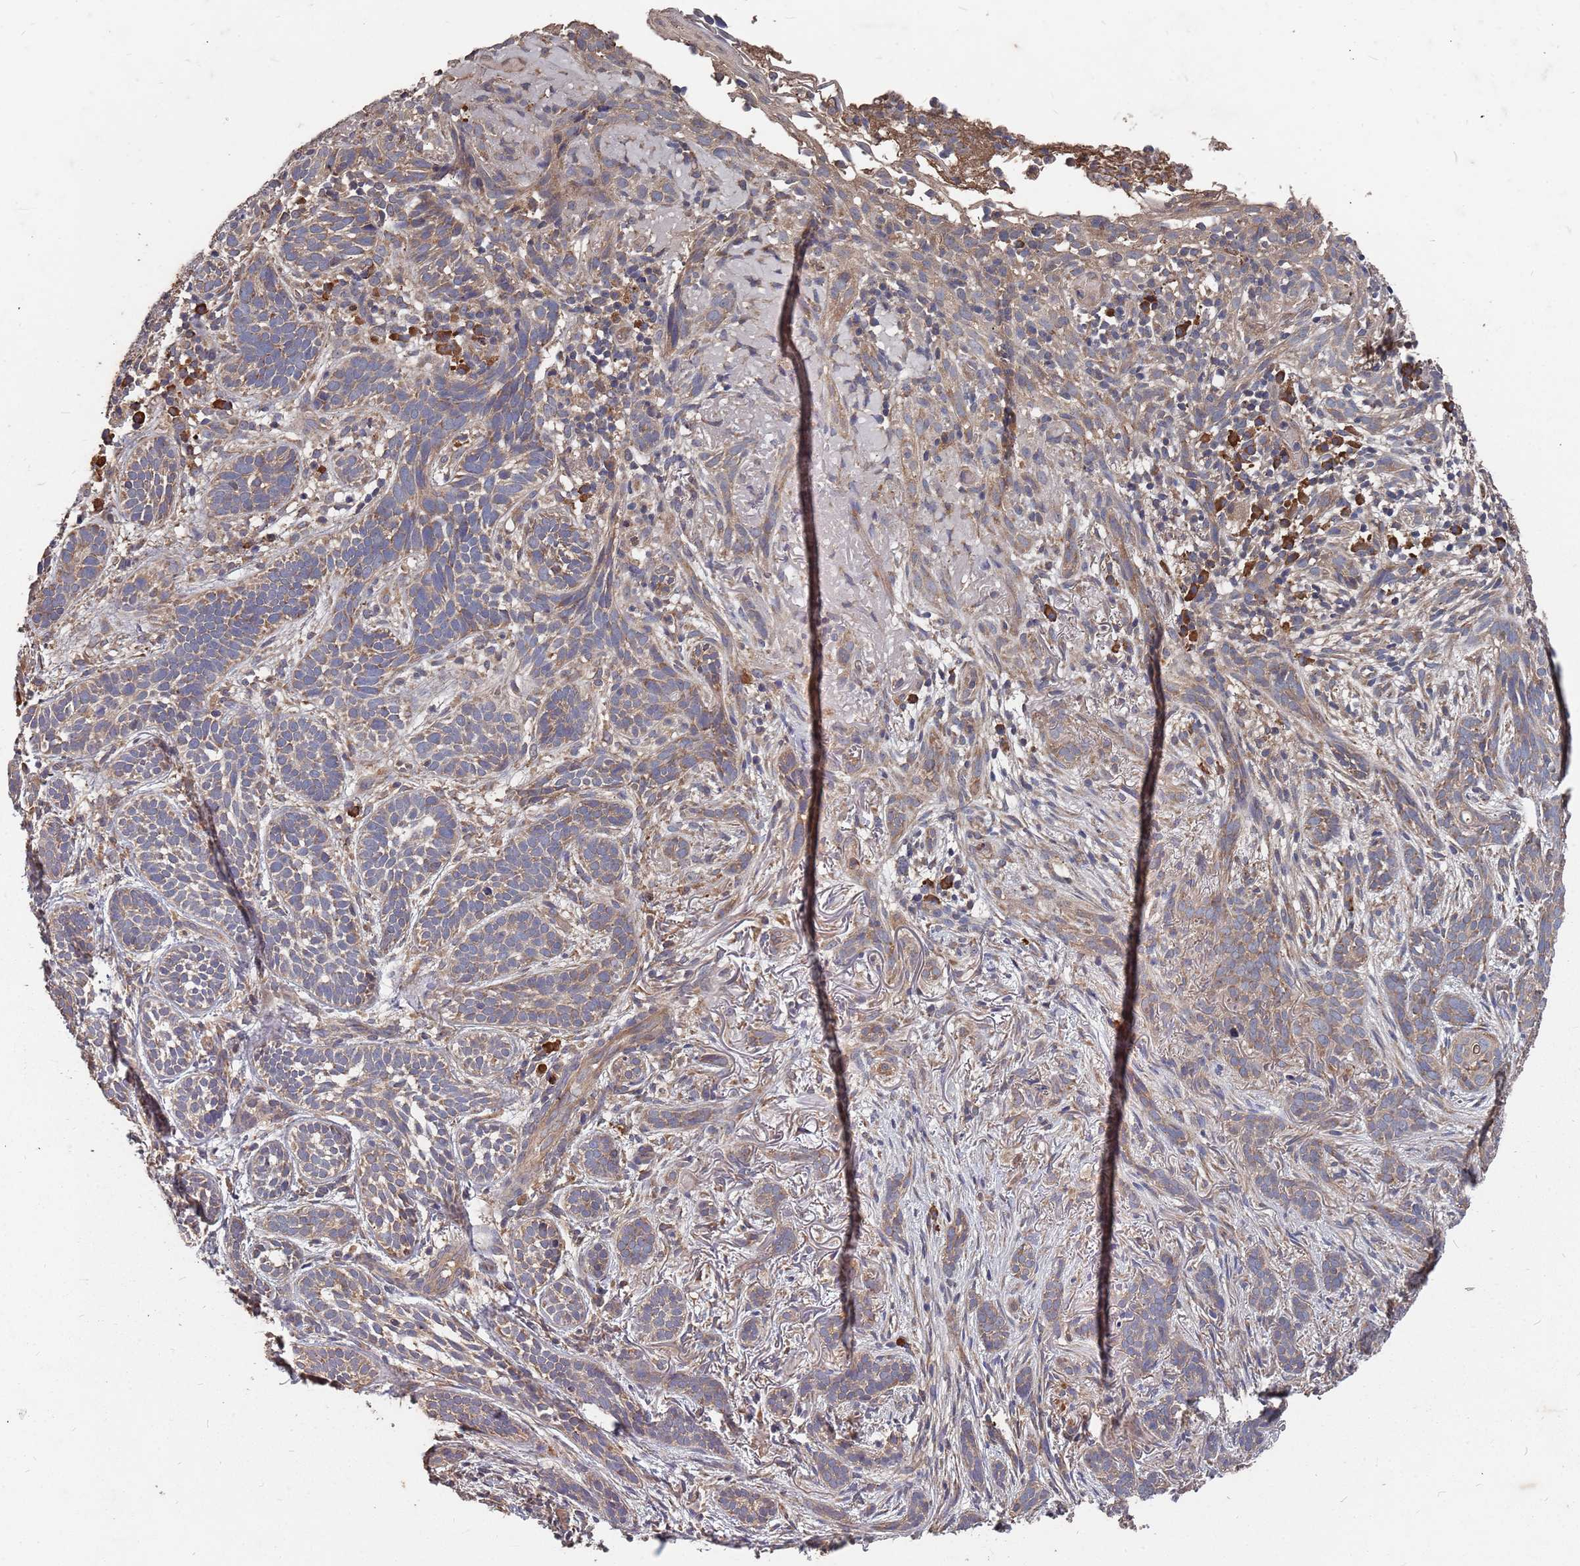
{"staining": {"intensity": "moderate", "quantity": "25%-75%", "location": "cytoplasmic/membranous"}, "tissue": "skin cancer", "cell_type": "Tumor cells", "image_type": "cancer", "snomed": [{"axis": "morphology", "description": "Basal cell carcinoma"}, {"axis": "topography", "description": "Skin"}], "caption": "Human basal cell carcinoma (skin) stained with a brown dye demonstrates moderate cytoplasmic/membranous positive expression in about 25%-75% of tumor cells.", "gene": "ATG5", "patient": {"sex": "male", "age": 71}}